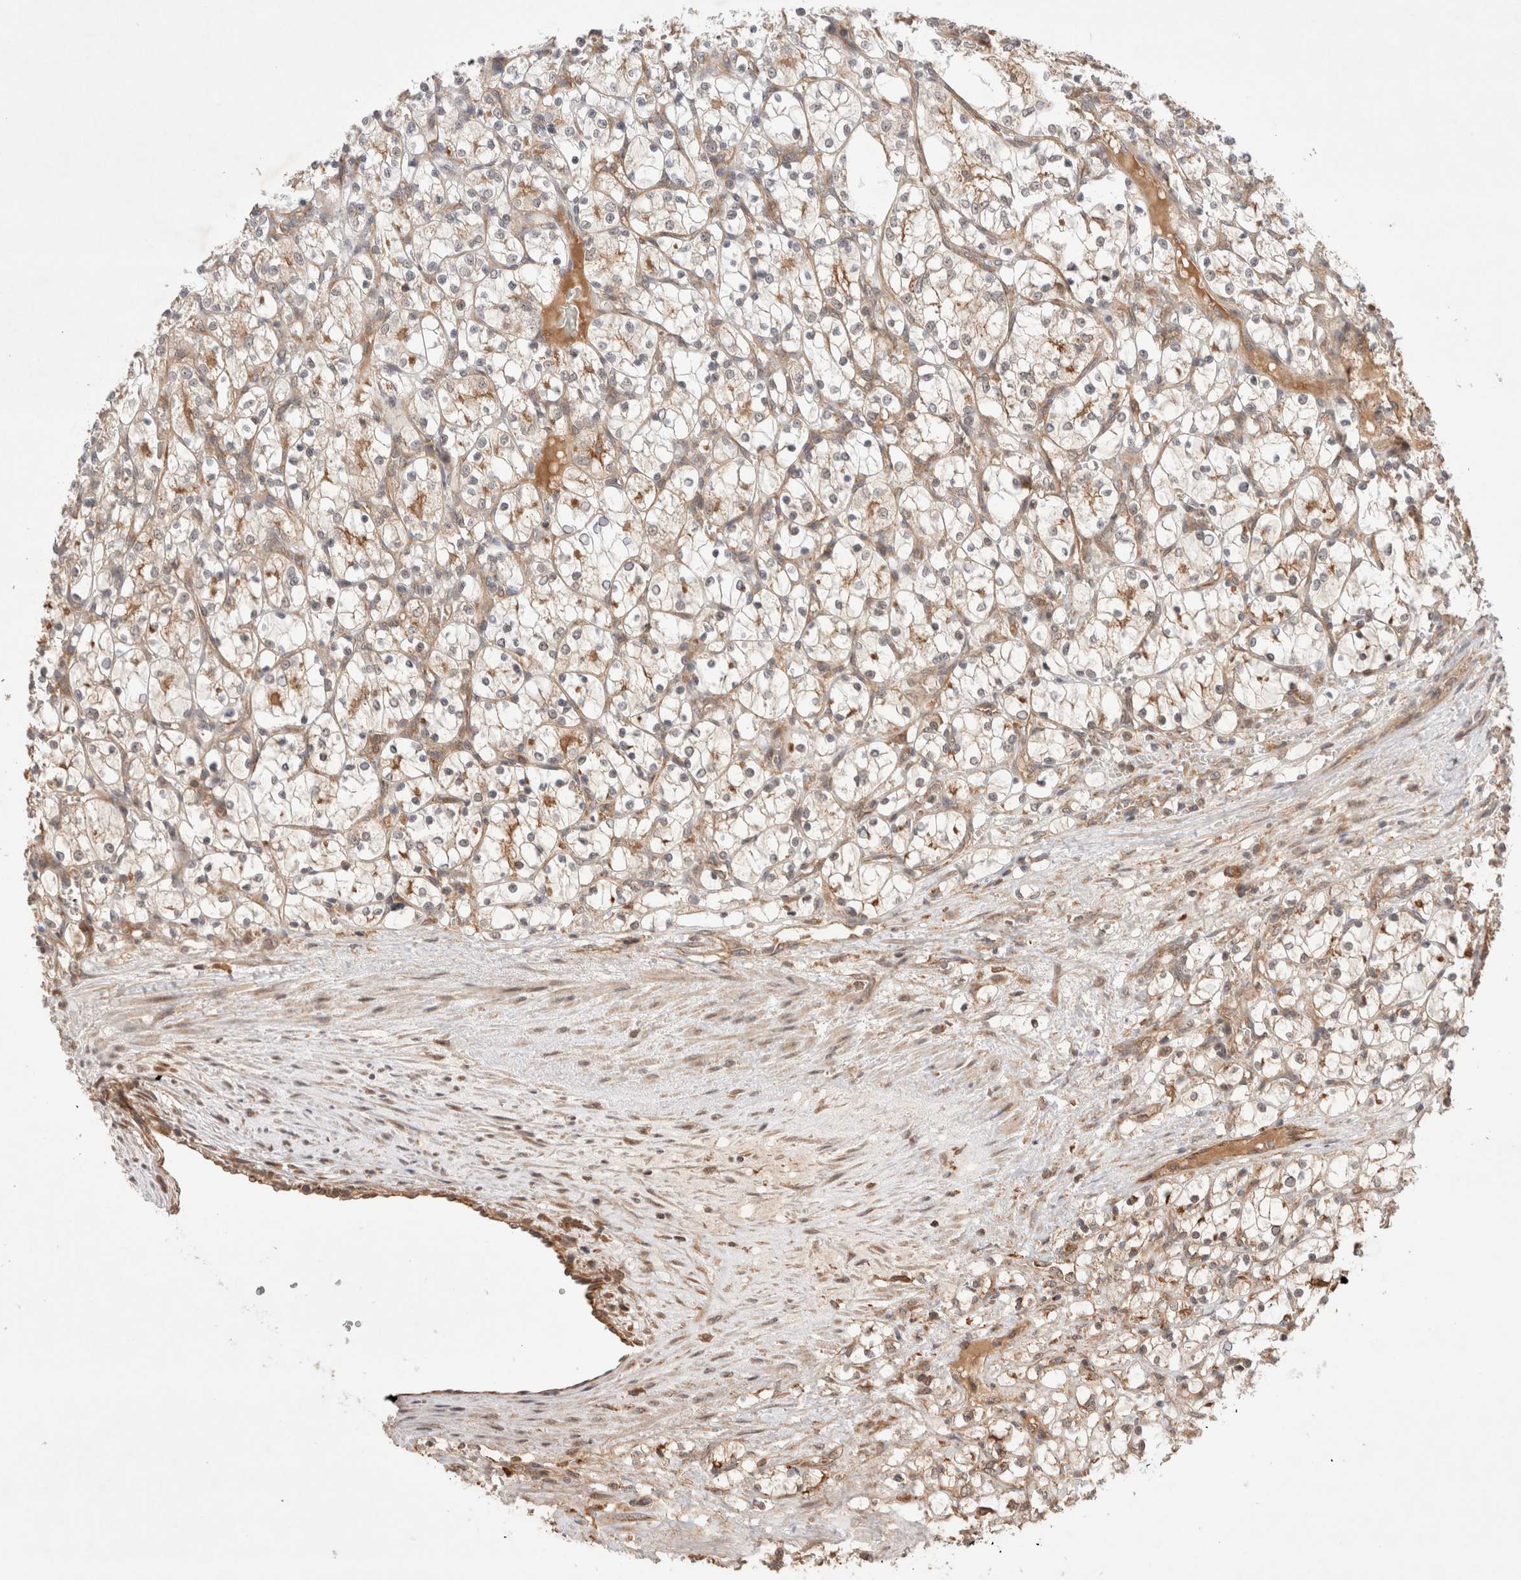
{"staining": {"intensity": "weak", "quantity": ">75%", "location": "cytoplasmic/membranous"}, "tissue": "renal cancer", "cell_type": "Tumor cells", "image_type": "cancer", "snomed": [{"axis": "morphology", "description": "Adenocarcinoma, NOS"}, {"axis": "topography", "description": "Kidney"}], "caption": "This is a photomicrograph of IHC staining of adenocarcinoma (renal), which shows weak staining in the cytoplasmic/membranous of tumor cells.", "gene": "SIKE1", "patient": {"sex": "female", "age": 69}}